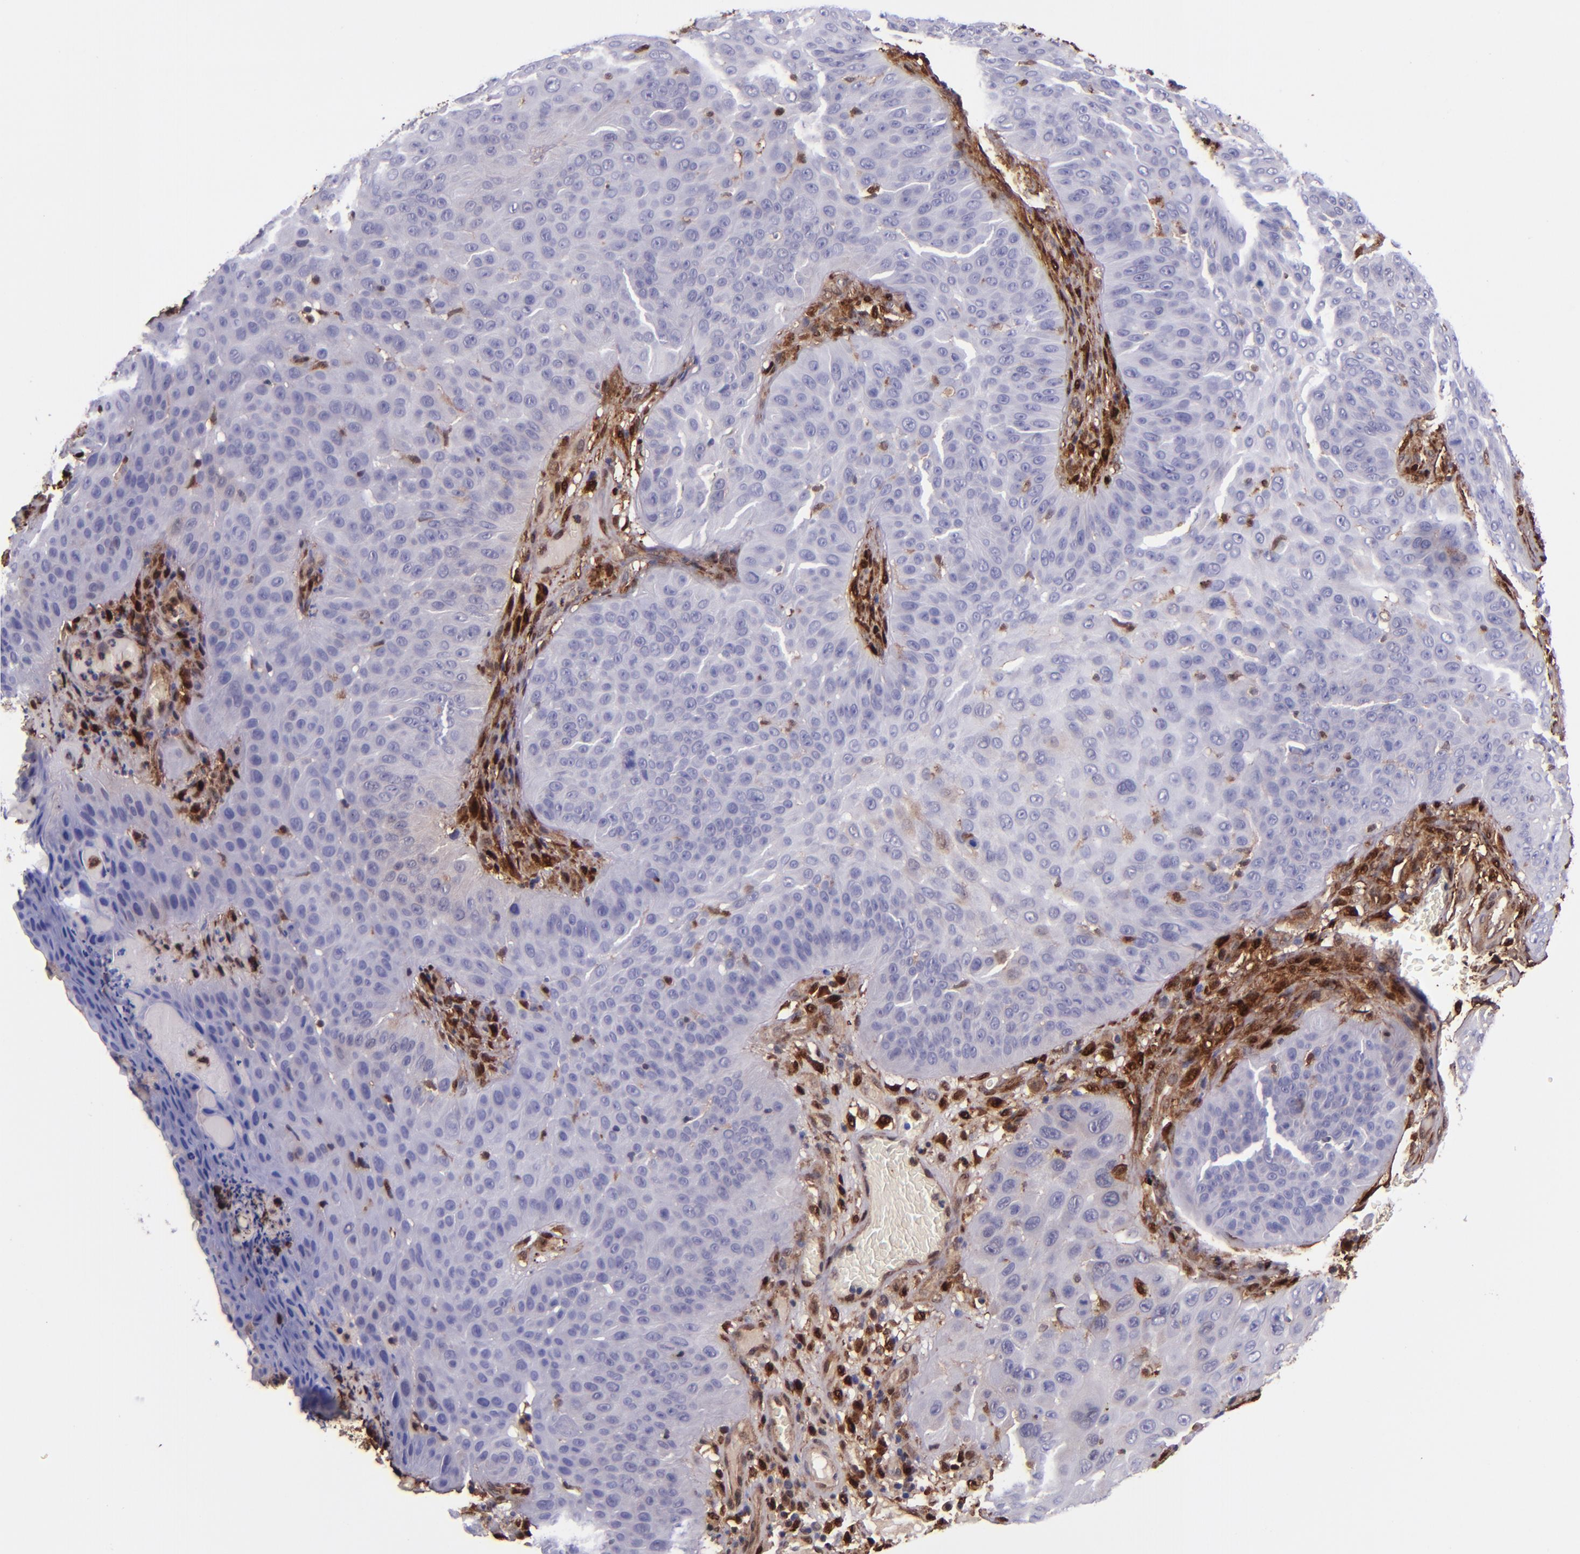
{"staining": {"intensity": "weak", "quantity": "<25%", "location": "cytoplasmic/membranous"}, "tissue": "skin cancer", "cell_type": "Tumor cells", "image_type": "cancer", "snomed": [{"axis": "morphology", "description": "Squamous cell carcinoma, NOS"}, {"axis": "topography", "description": "Skin"}], "caption": "Tumor cells show no significant staining in skin squamous cell carcinoma.", "gene": "LGALS1", "patient": {"sex": "male", "age": 82}}